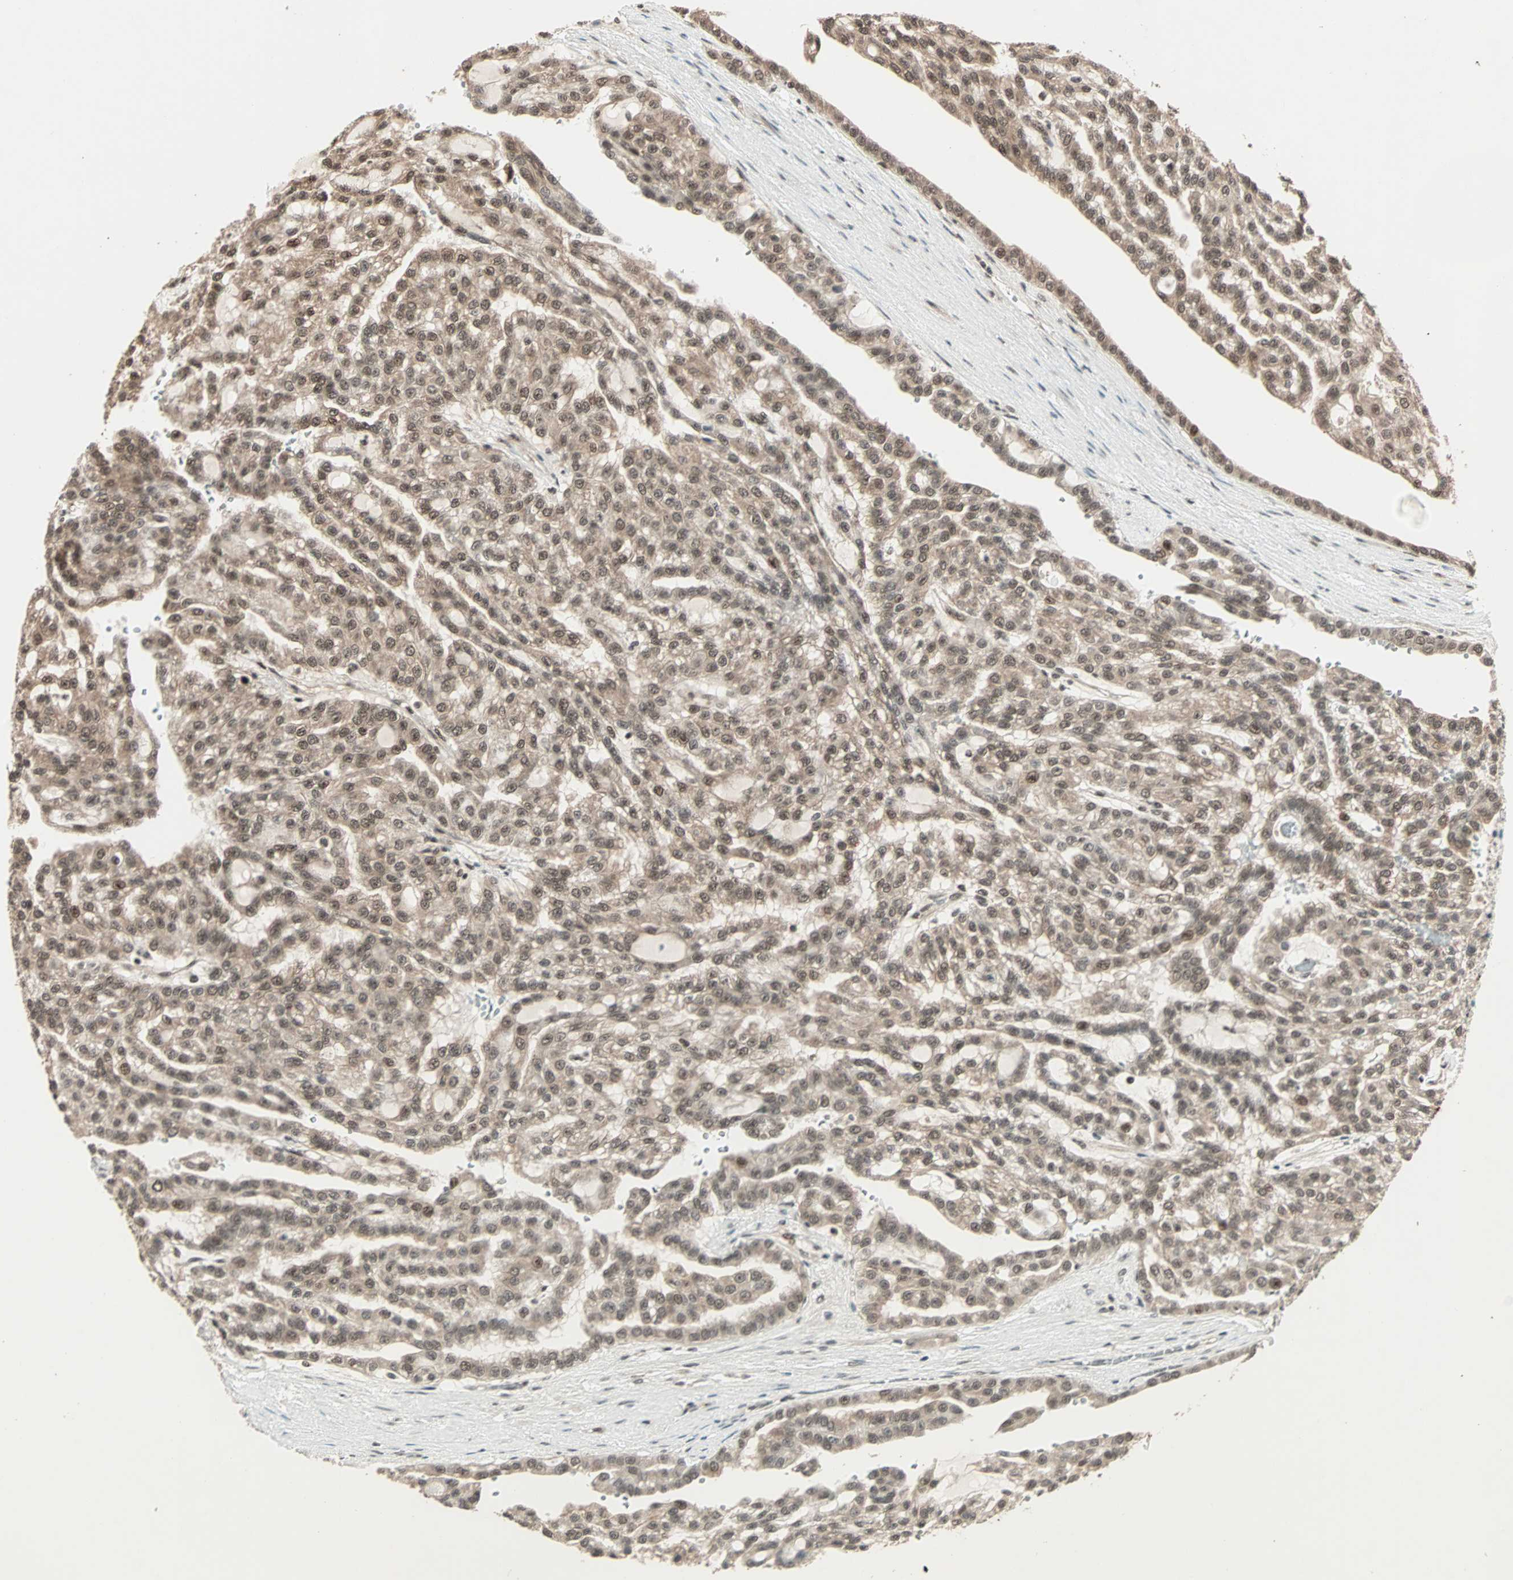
{"staining": {"intensity": "moderate", "quantity": ">75%", "location": "nuclear"}, "tissue": "renal cancer", "cell_type": "Tumor cells", "image_type": "cancer", "snomed": [{"axis": "morphology", "description": "Adenocarcinoma, NOS"}, {"axis": "topography", "description": "Kidney"}], "caption": "Immunohistochemistry (DAB (3,3'-diaminobenzidine)) staining of renal cancer reveals moderate nuclear protein positivity in about >75% of tumor cells.", "gene": "ZNF701", "patient": {"sex": "male", "age": 63}}